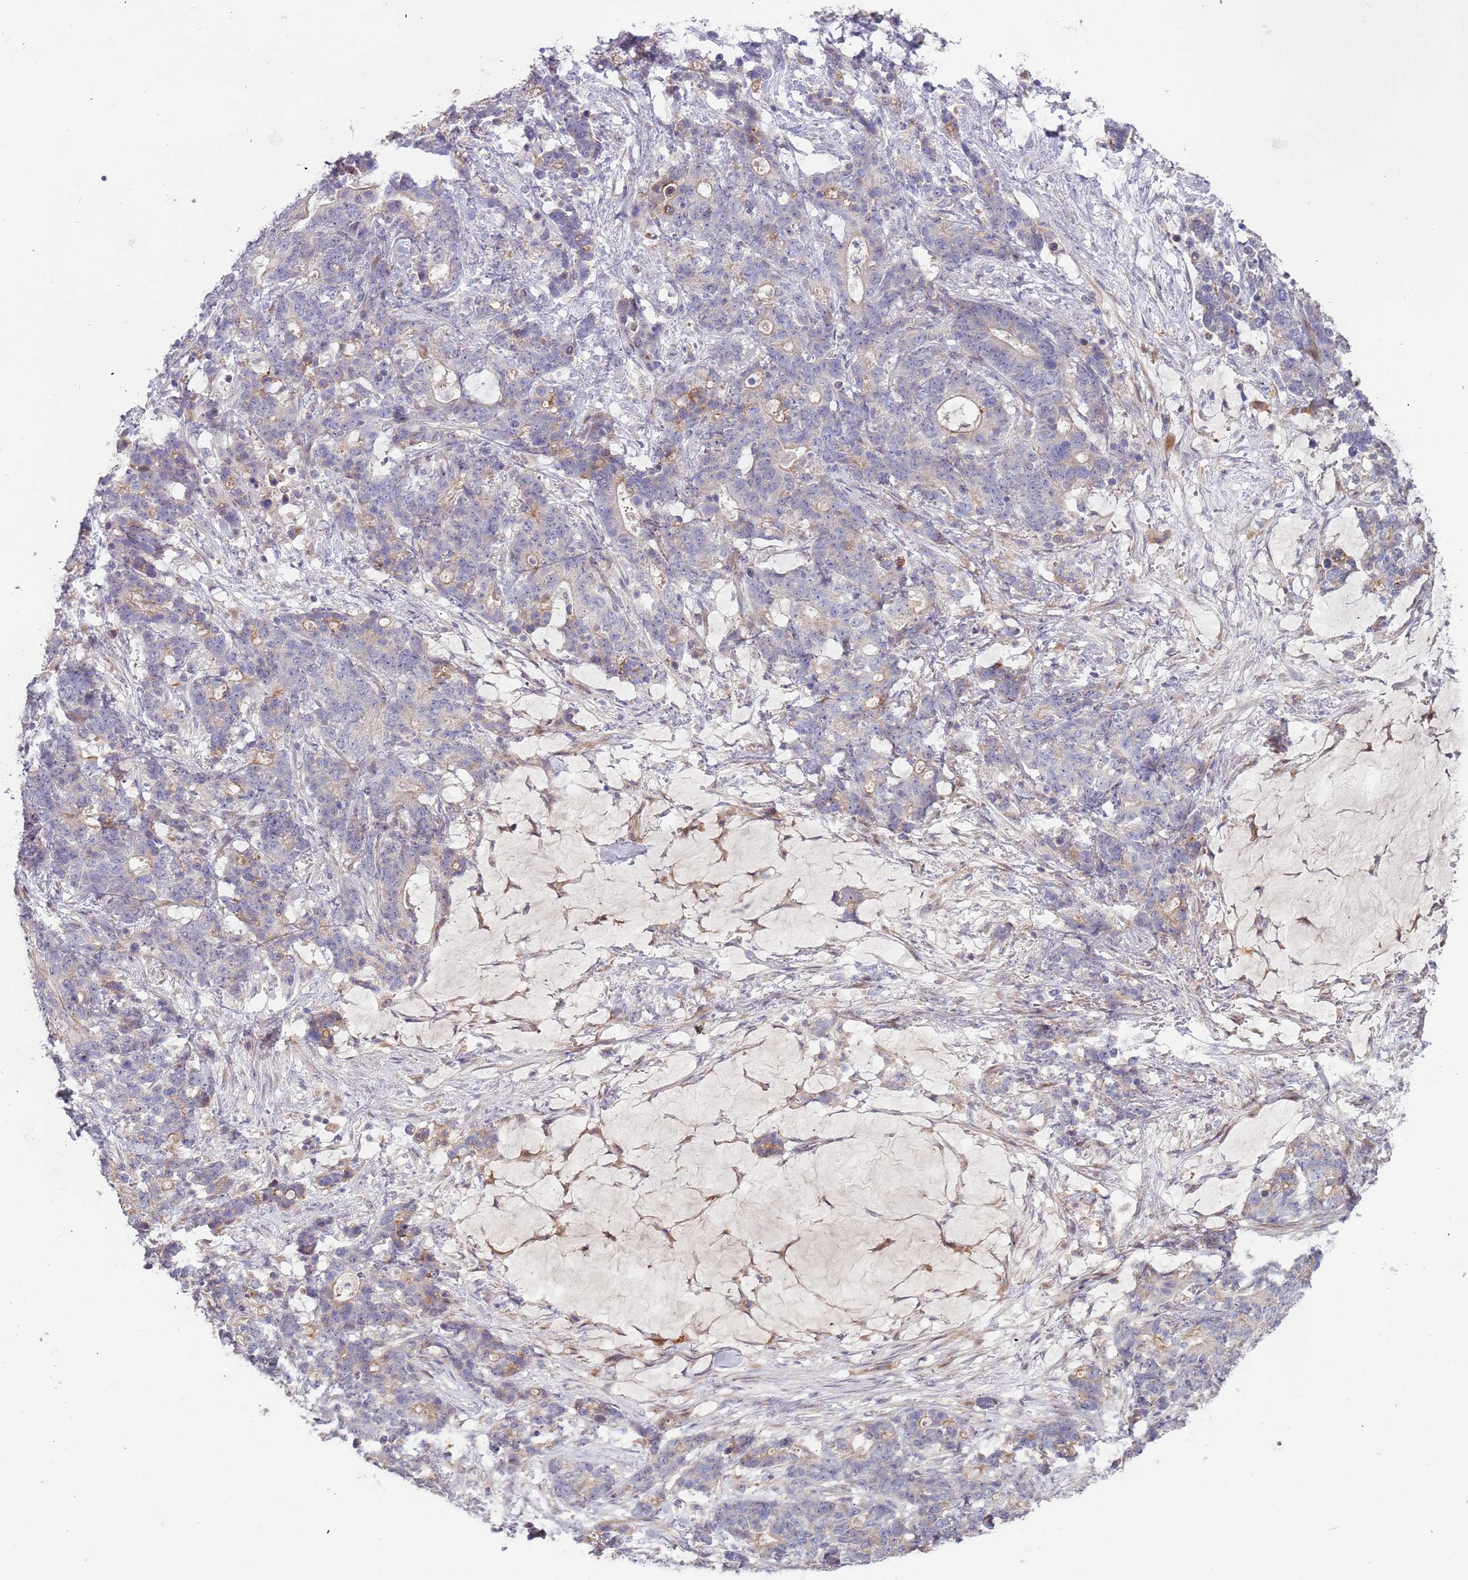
{"staining": {"intensity": "weak", "quantity": "<25%", "location": "cytoplasmic/membranous"}, "tissue": "stomach cancer", "cell_type": "Tumor cells", "image_type": "cancer", "snomed": [{"axis": "morphology", "description": "Normal tissue, NOS"}, {"axis": "morphology", "description": "Adenocarcinoma, NOS"}, {"axis": "topography", "description": "Stomach"}], "caption": "Immunohistochemistry (IHC) image of human stomach cancer stained for a protein (brown), which exhibits no positivity in tumor cells.", "gene": "TRAPPC6B", "patient": {"sex": "female", "age": 64}}